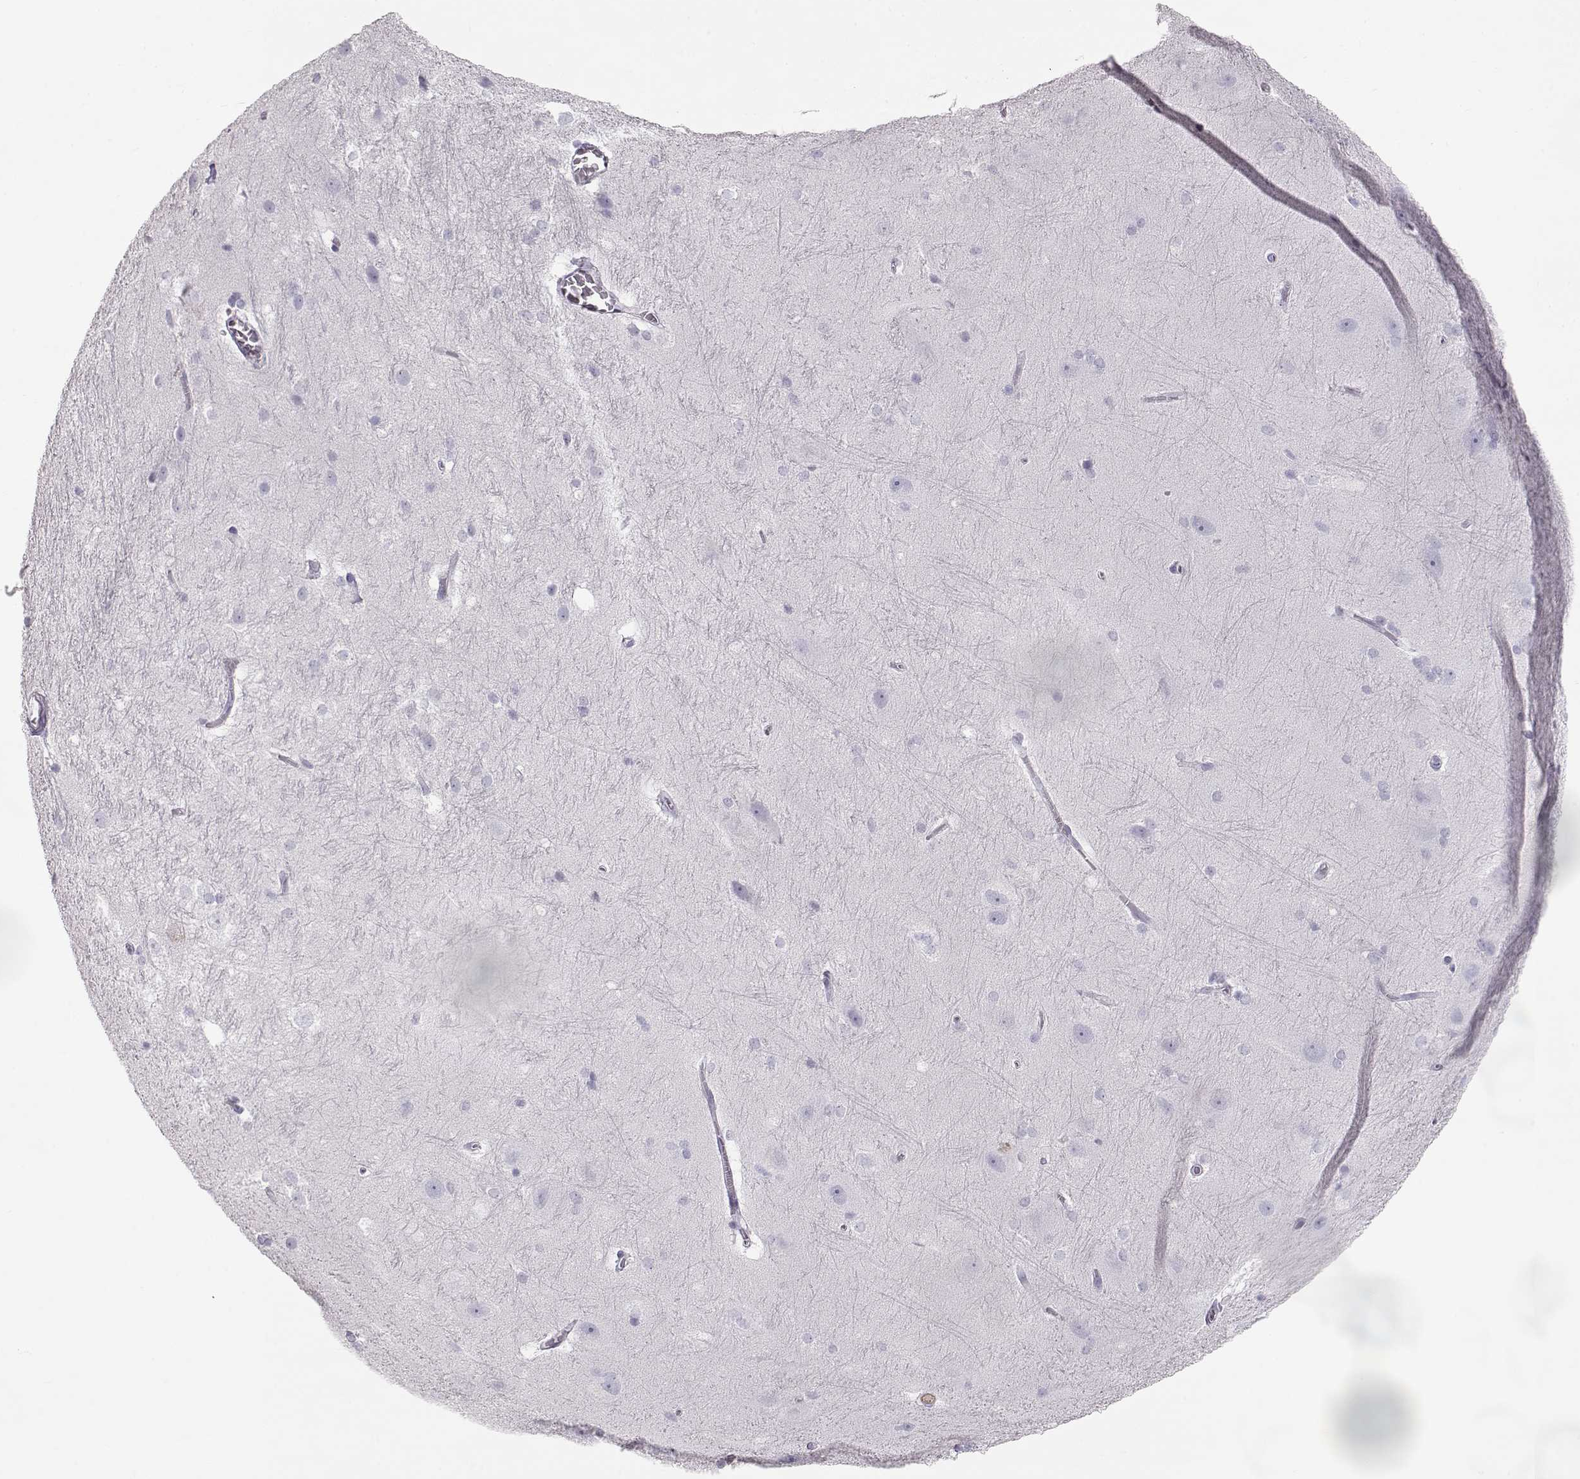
{"staining": {"intensity": "negative", "quantity": "none", "location": "none"}, "tissue": "hippocampus", "cell_type": "Glial cells", "image_type": "normal", "snomed": [{"axis": "morphology", "description": "Normal tissue, NOS"}, {"axis": "topography", "description": "Cerebral cortex"}, {"axis": "topography", "description": "Hippocampus"}], "caption": "Immunohistochemistry micrograph of benign hippocampus: hippocampus stained with DAB reveals no significant protein staining in glial cells. Brightfield microscopy of immunohistochemistry stained with DAB (3,3'-diaminobenzidine) (brown) and hematoxylin (blue), captured at high magnification.", "gene": "MIP", "patient": {"sex": "female", "age": 19}}